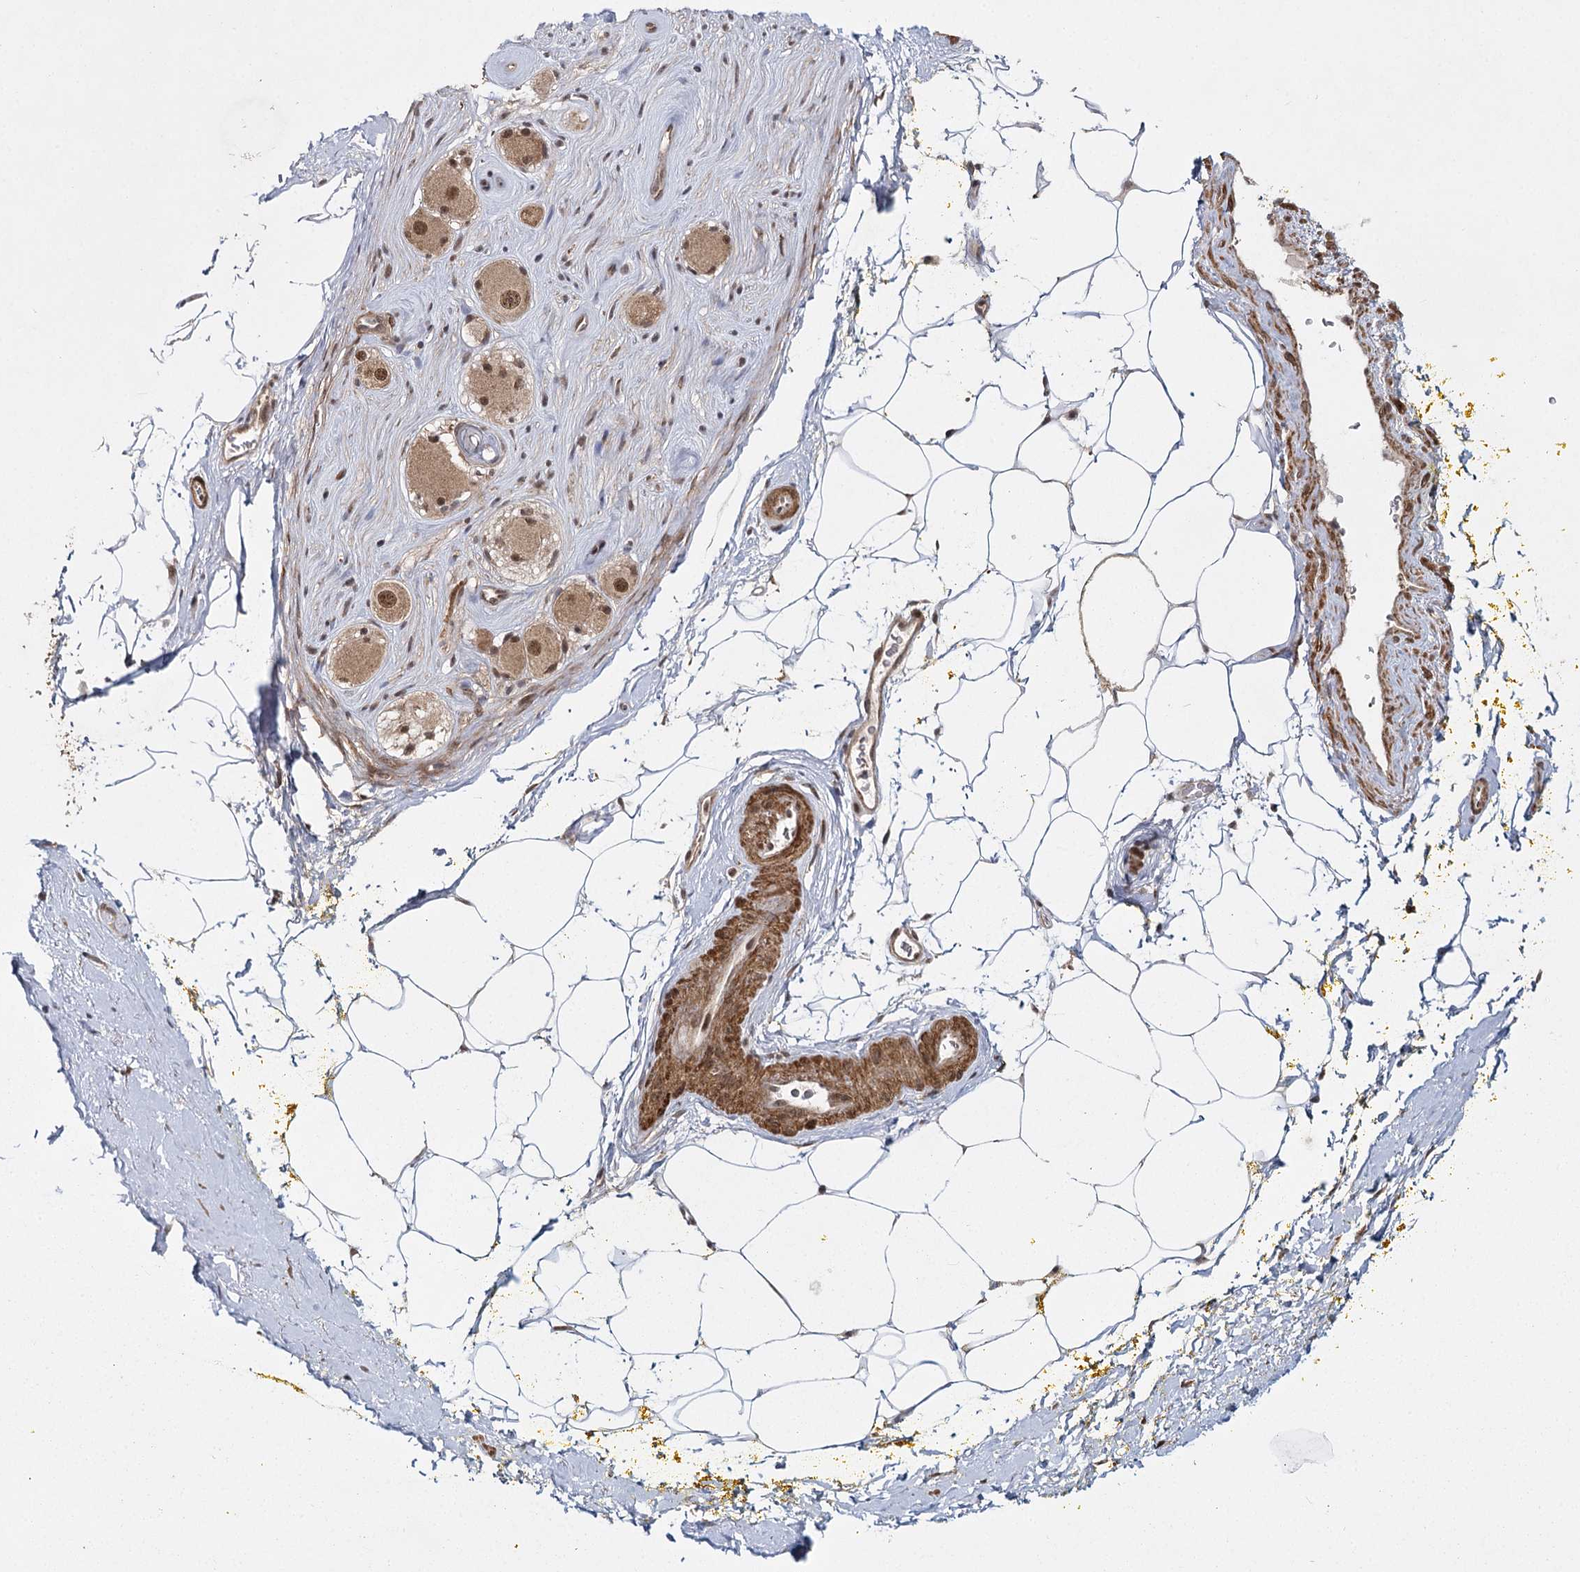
{"staining": {"intensity": "moderate", "quantity": ">75%", "location": "nuclear"}, "tissue": "adipose tissue", "cell_type": "Adipocytes", "image_type": "normal", "snomed": [{"axis": "morphology", "description": "Normal tissue, NOS"}, {"axis": "morphology", "description": "Adenocarcinoma, Low grade"}, {"axis": "topography", "description": "Prostate"}, {"axis": "topography", "description": "Peripheral nerve tissue"}], "caption": "Adipose tissue stained for a protein reveals moderate nuclear positivity in adipocytes. The staining was performed using DAB to visualize the protein expression in brown, while the nuclei were stained in blue with hematoxylin (Magnification: 20x).", "gene": "ZCCHC24", "patient": {"sex": "male", "age": 63}}